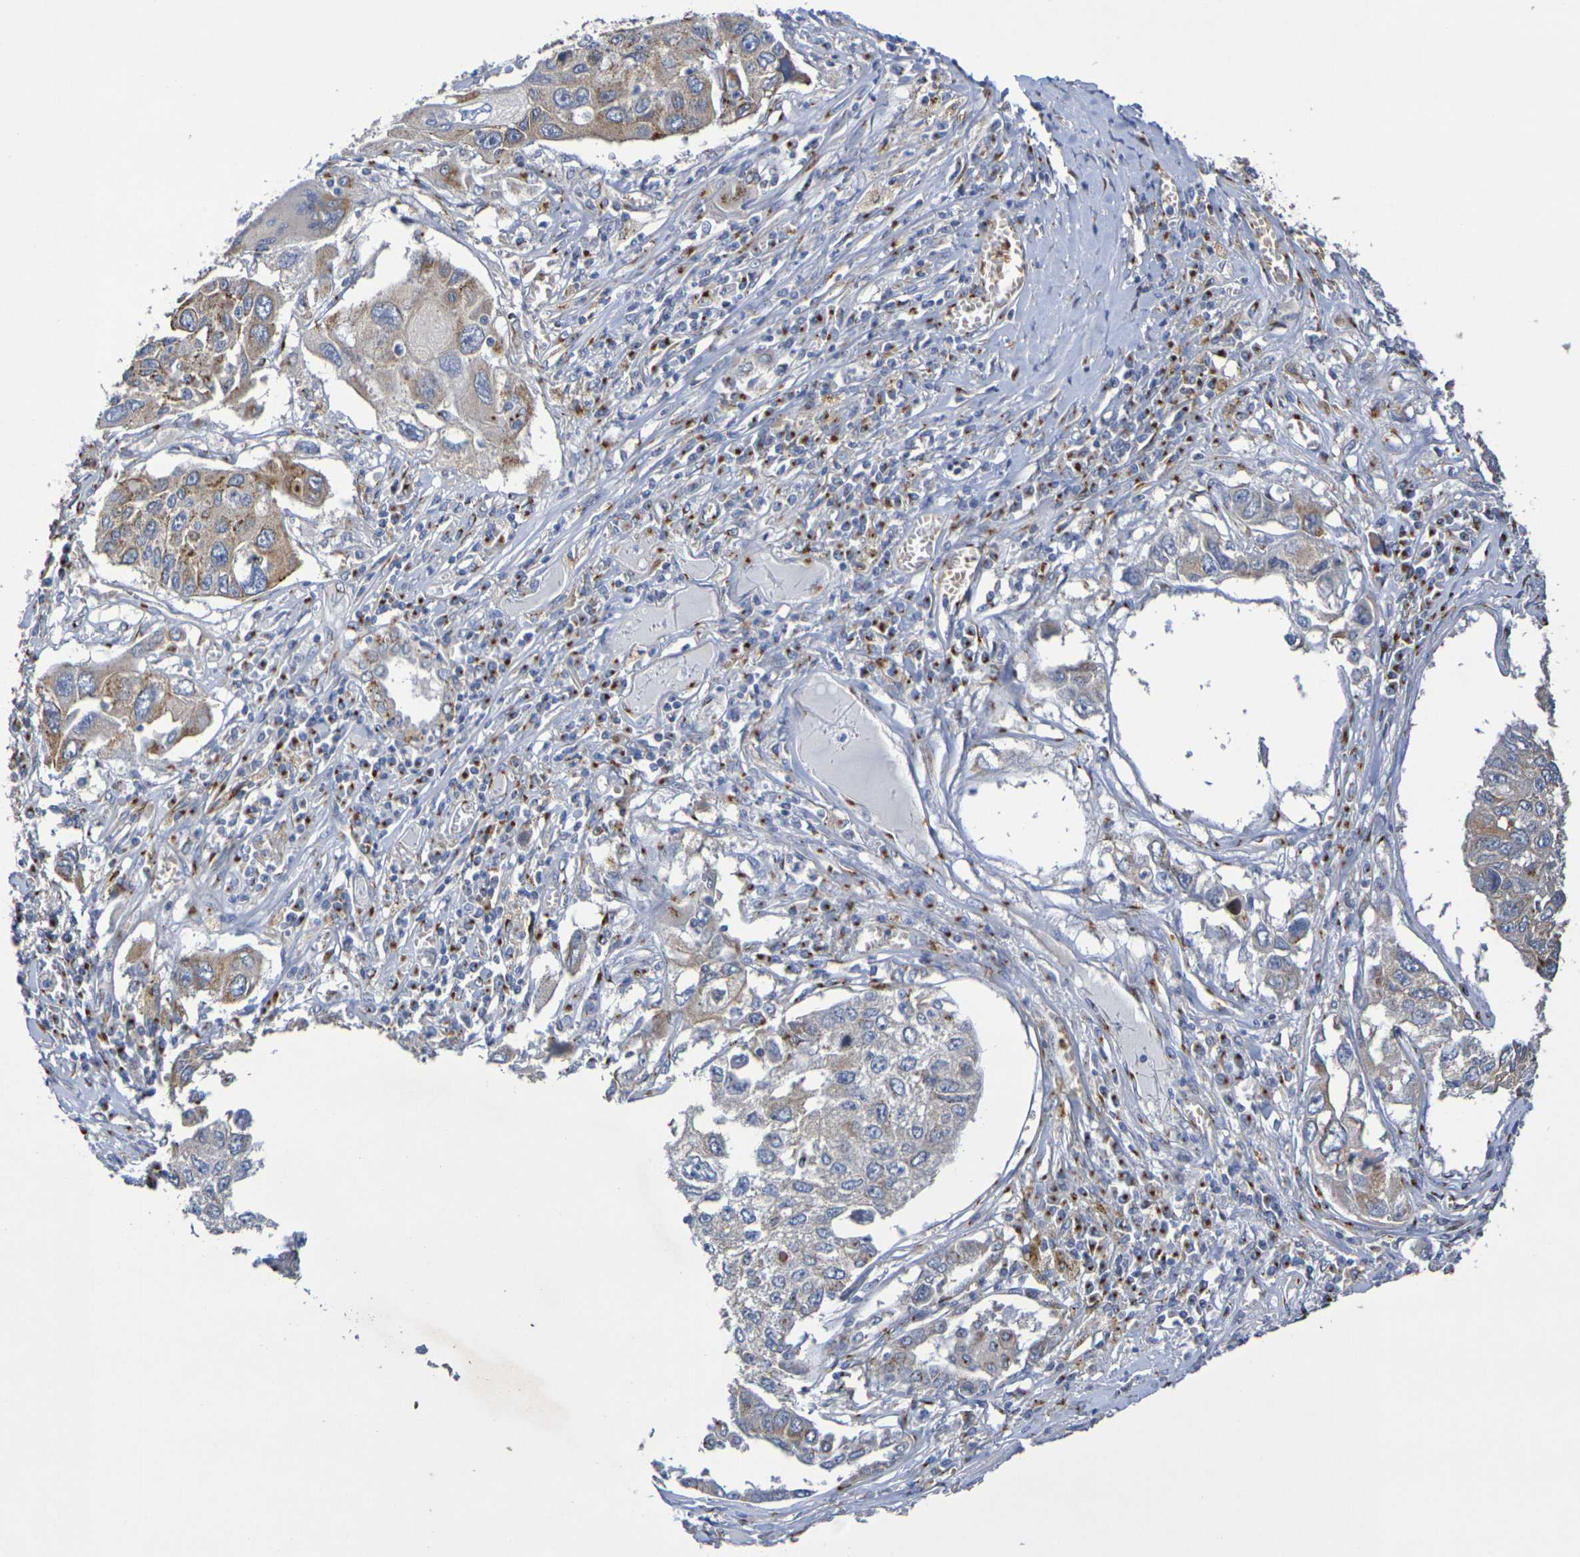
{"staining": {"intensity": "moderate", "quantity": "25%-75%", "location": "cytoplasmic/membranous"}, "tissue": "lung cancer", "cell_type": "Tumor cells", "image_type": "cancer", "snomed": [{"axis": "morphology", "description": "Squamous cell carcinoma, NOS"}, {"axis": "topography", "description": "Lung"}], "caption": "Squamous cell carcinoma (lung) stained with a brown dye demonstrates moderate cytoplasmic/membranous positive staining in about 25%-75% of tumor cells.", "gene": "DCP2", "patient": {"sex": "male", "age": 71}}